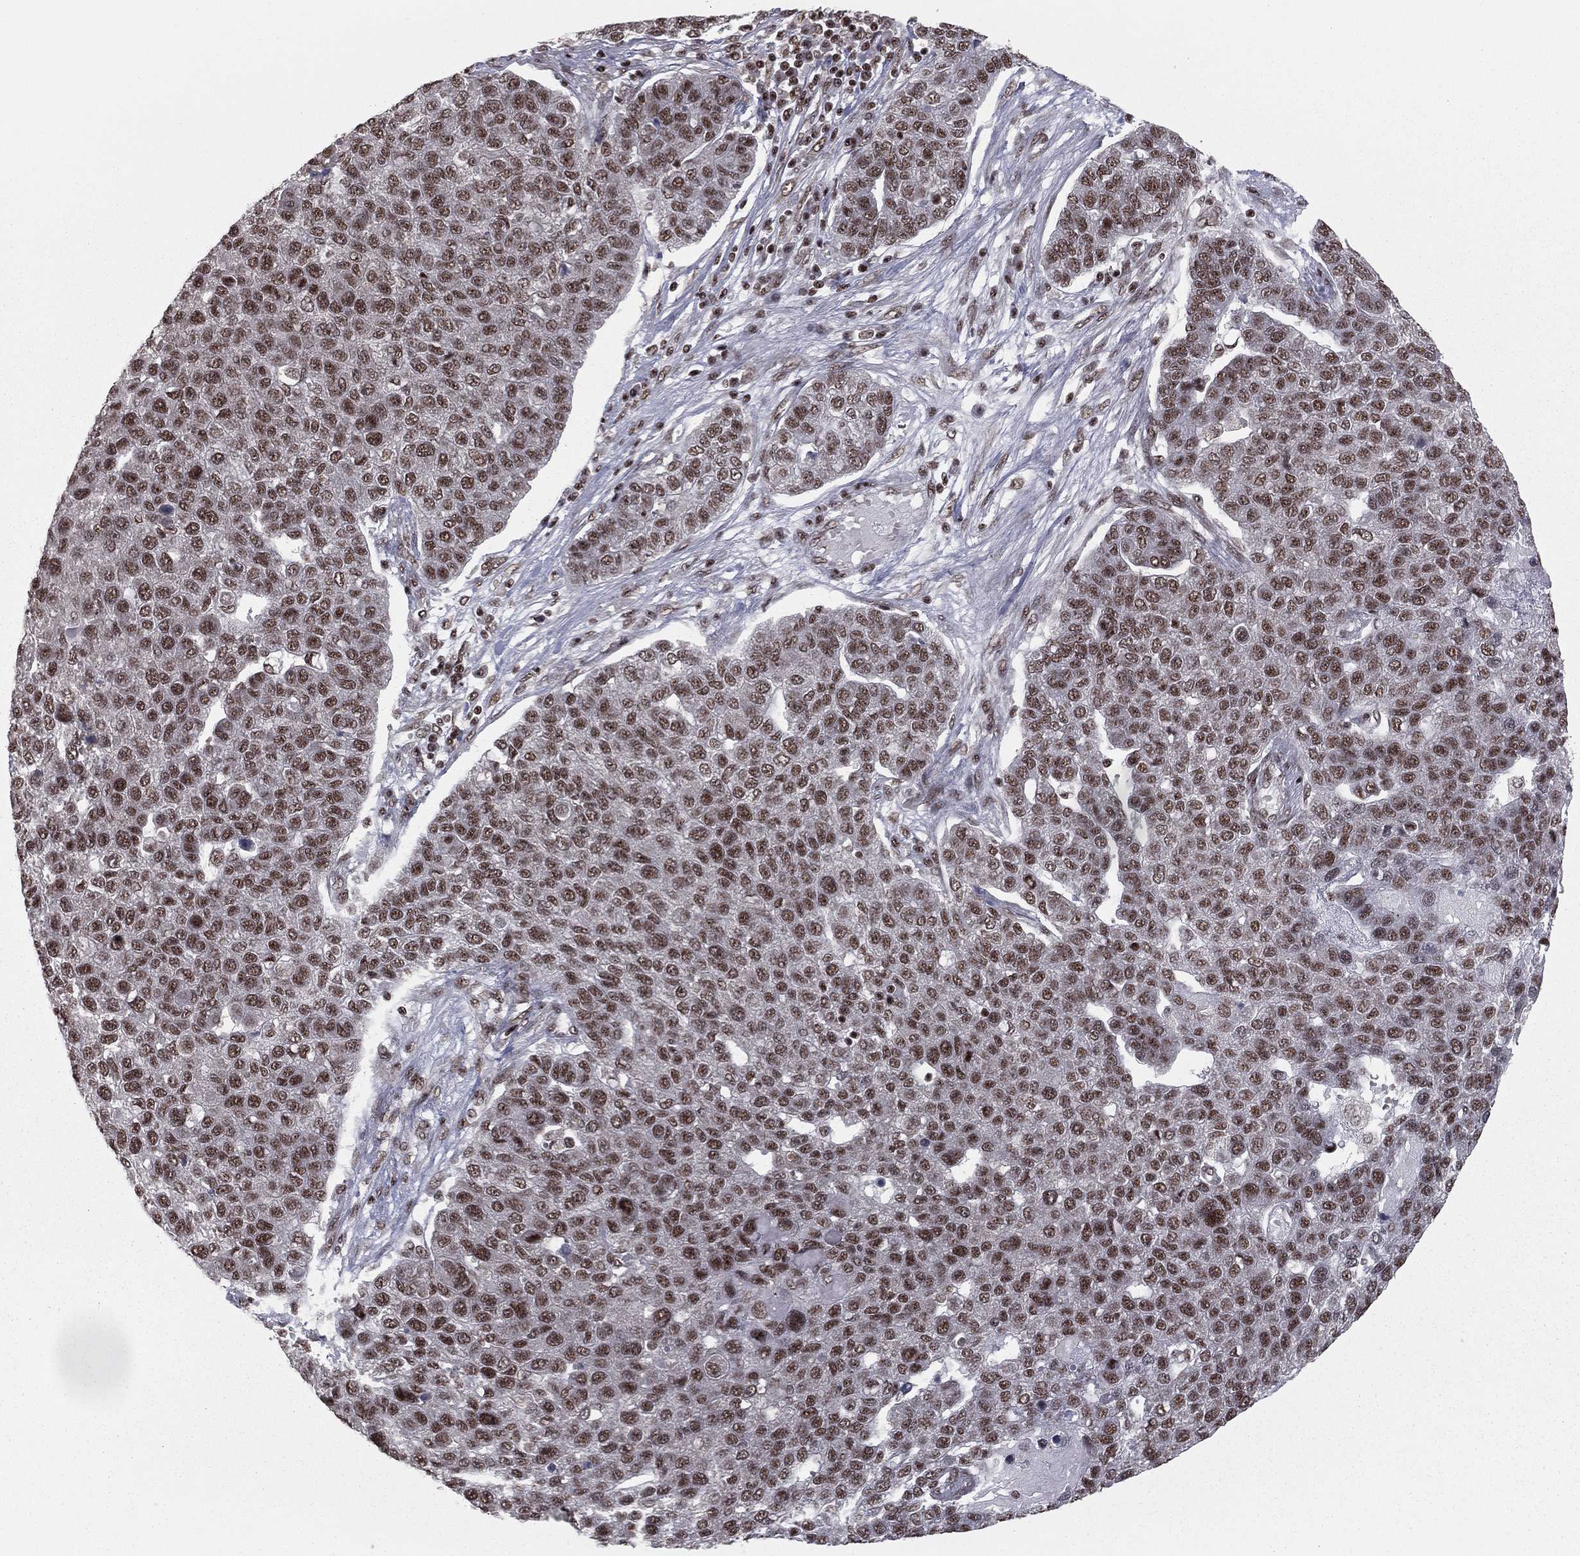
{"staining": {"intensity": "strong", "quantity": ">75%", "location": "nuclear"}, "tissue": "pancreatic cancer", "cell_type": "Tumor cells", "image_type": "cancer", "snomed": [{"axis": "morphology", "description": "Adenocarcinoma, NOS"}, {"axis": "topography", "description": "Pancreas"}], "caption": "A high-resolution micrograph shows IHC staining of pancreatic adenocarcinoma, which exhibits strong nuclear staining in approximately >75% of tumor cells. The staining is performed using DAB brown chromogen to label protein expression. The nuclei are counter-stained blue using hematoxylin.", "gene": "NFYB", "patient": {"sex": "female", "age": 61}}